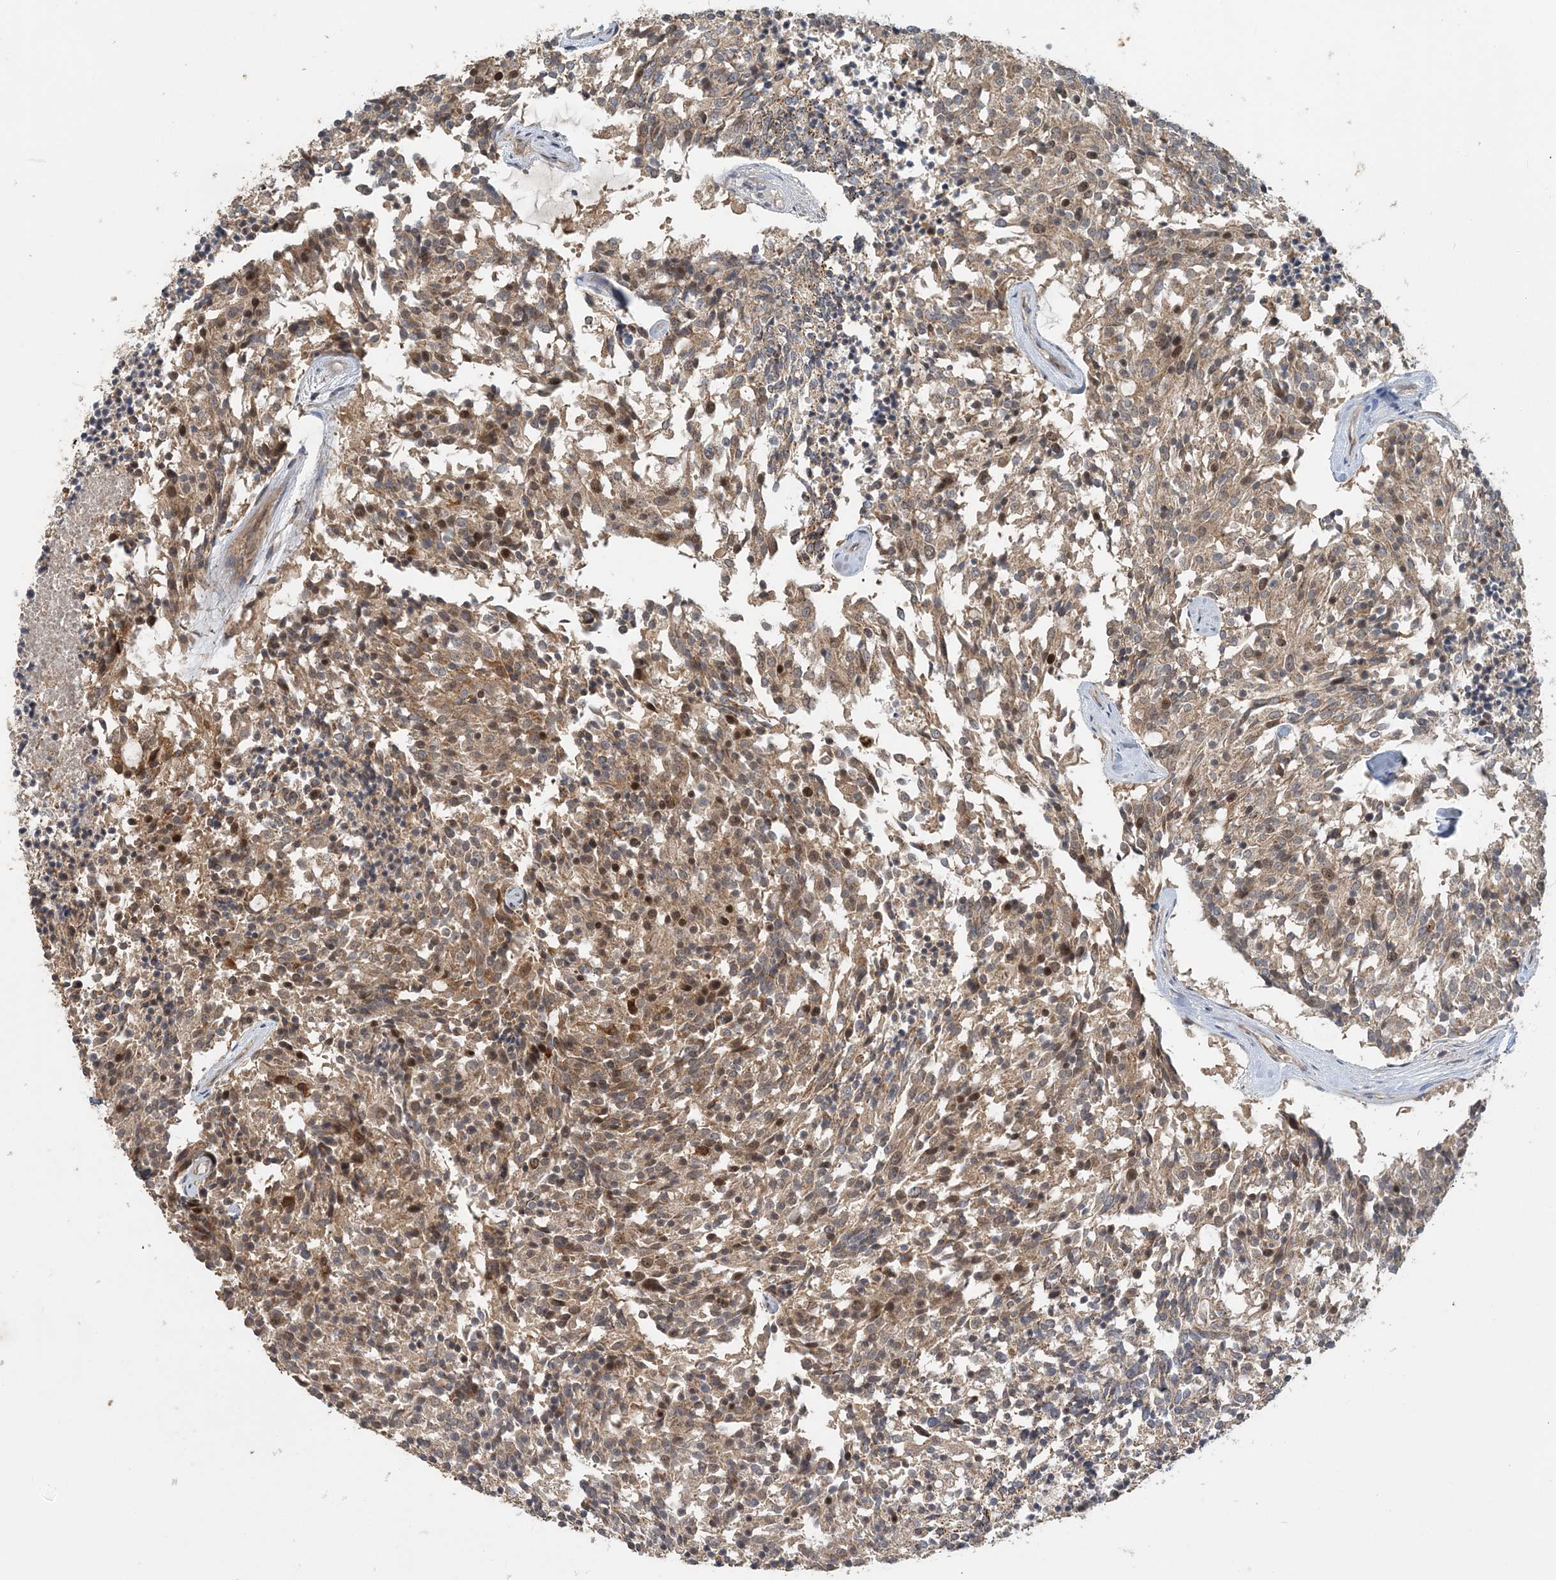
{"staining": {"intensity": "moderate", "quantity": ">75%", "location": "cytoplasmic/membranous,nuclear"}, "tissue": "carcinoid", "cell_type": "Tumor cells", "image_type": "cancer", "snomed": [{"axis": "morphology", "description": "Carcinoid, malignant, NOS"}, {"axis": "topography", "description": "Pancreas"}], "caption": "The photomicrograph displays staining of malignant carcinoid, revealing moderate cytoplasmic/membranous and nuclear protein staining (brown color) within tumor cells.", "gene": "TRAIP", "patient": {"sex": "female", "age": 54}}